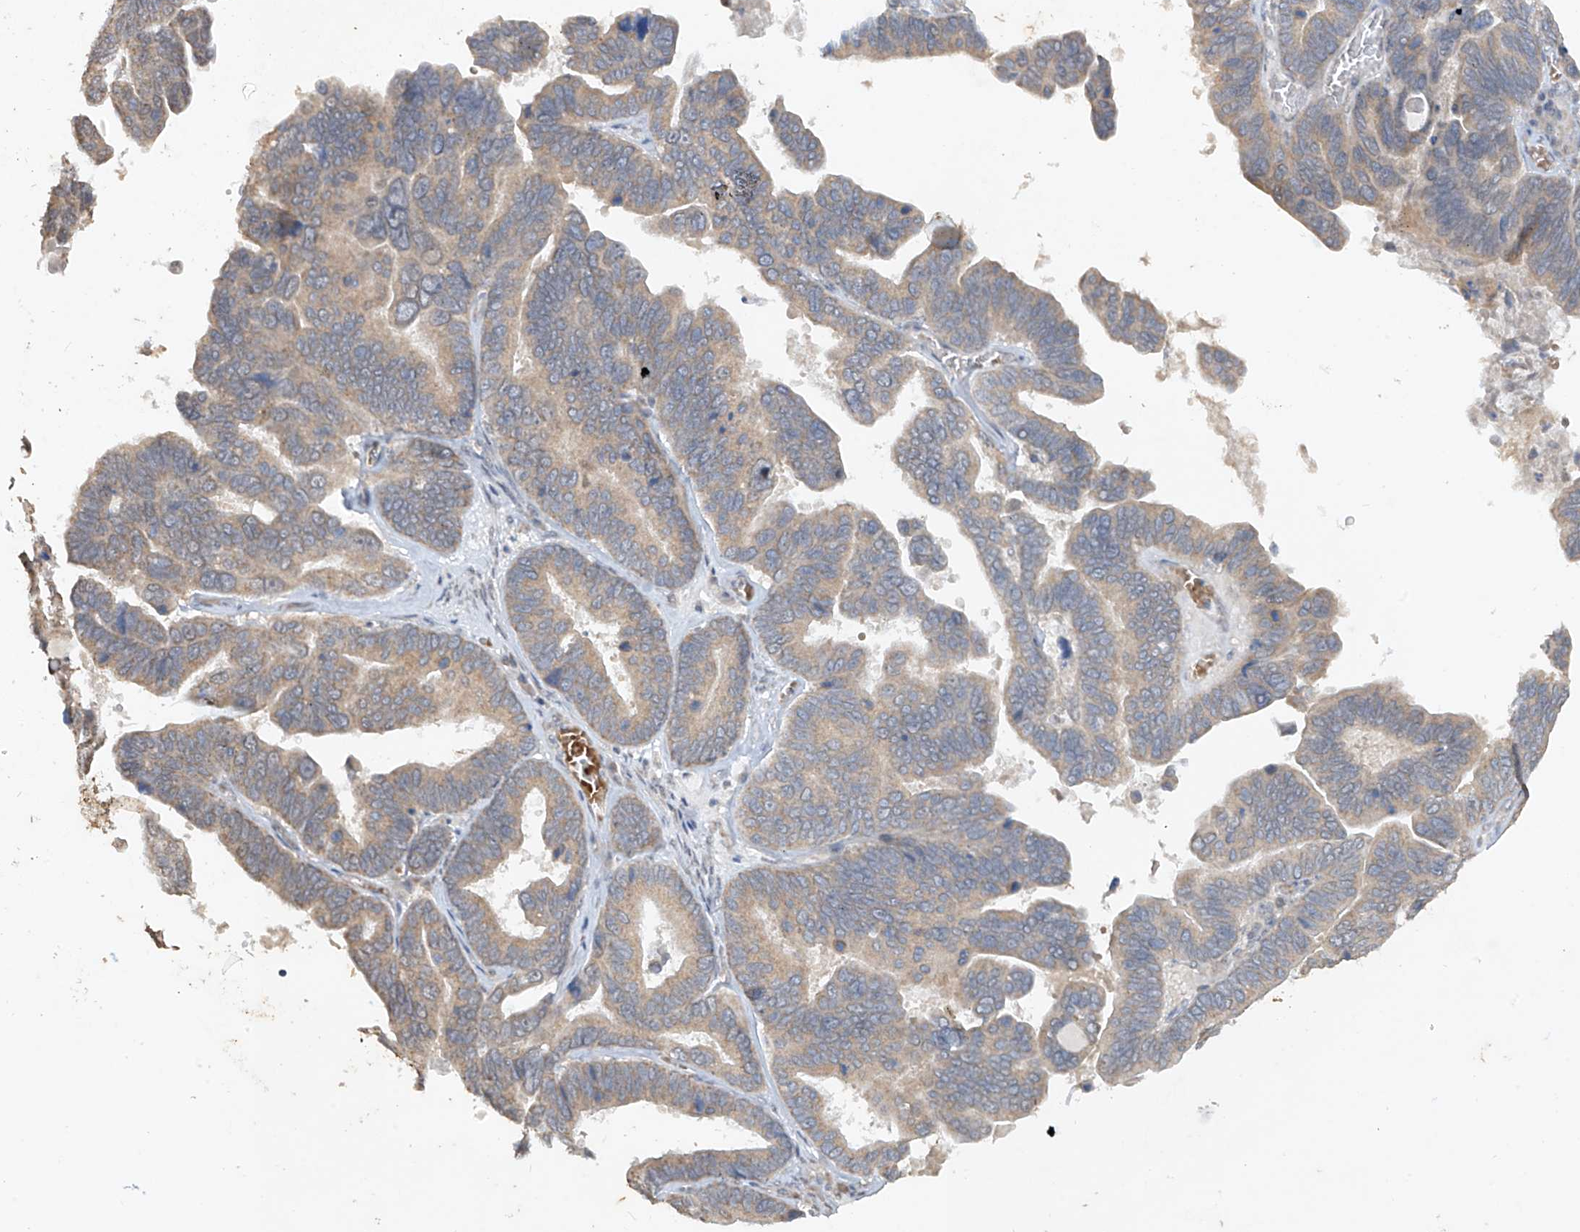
{"staining": {"intensity": "moderate", "quantity": ">75%", "location": "cytoplasmic/membranous"}, "tissue": "ovarian cancer", "cell_type": "Tumor cells", "image_type": "cancer", "snomed": [{"axis": "morphology", "description": "Cystadenocarcinoma, serous, NOS"}, {"axis": "topography", "description": "Ovary"}], "caption": "IHC (DAB) staining of human ovarian cancer (serous cystadenocarcinoma) reveals moderate cytoplasmic/membranous protein positivity in about >75% of tumor cells.", "gene": "MTUS2", "patient": {"sex": "female", "age": 56}}